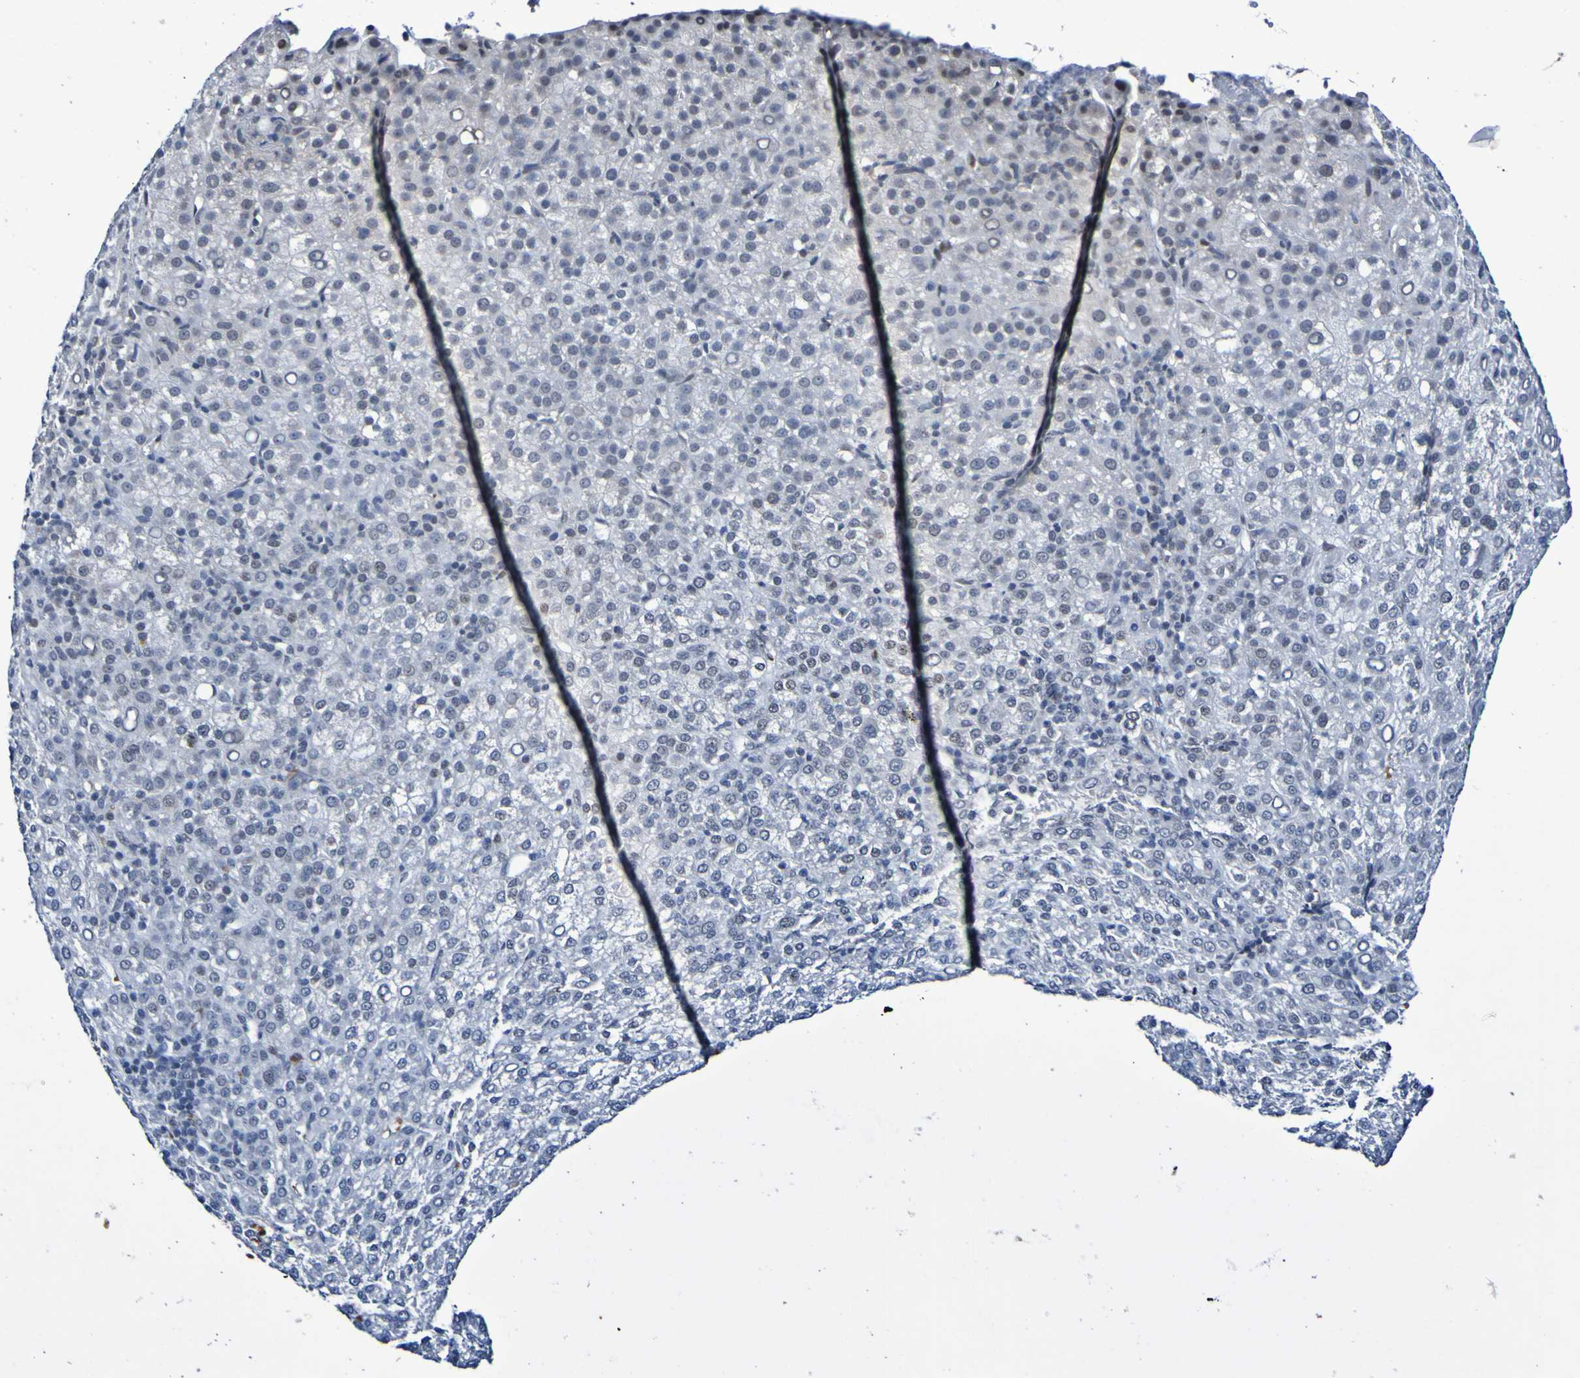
{"staining": {"intensity": "weak", "quantity": "<25%", "location": "nuclear"}, "tissue": "liver cancer", "cell_type": "Tumor cells", "image_type": "cancer", "snomed": [{"axis": "morphology", "description": "Carcinoma, Hepatocellular, NOS"}, {"axis": "topography", "description": "Liver"}], "caption": "Liver cancer was stained to show a protein in brown. There is no significant staining in tumor cells.", "gene": "PCGF1", "patient": {"sex": "female", "age": 58}}